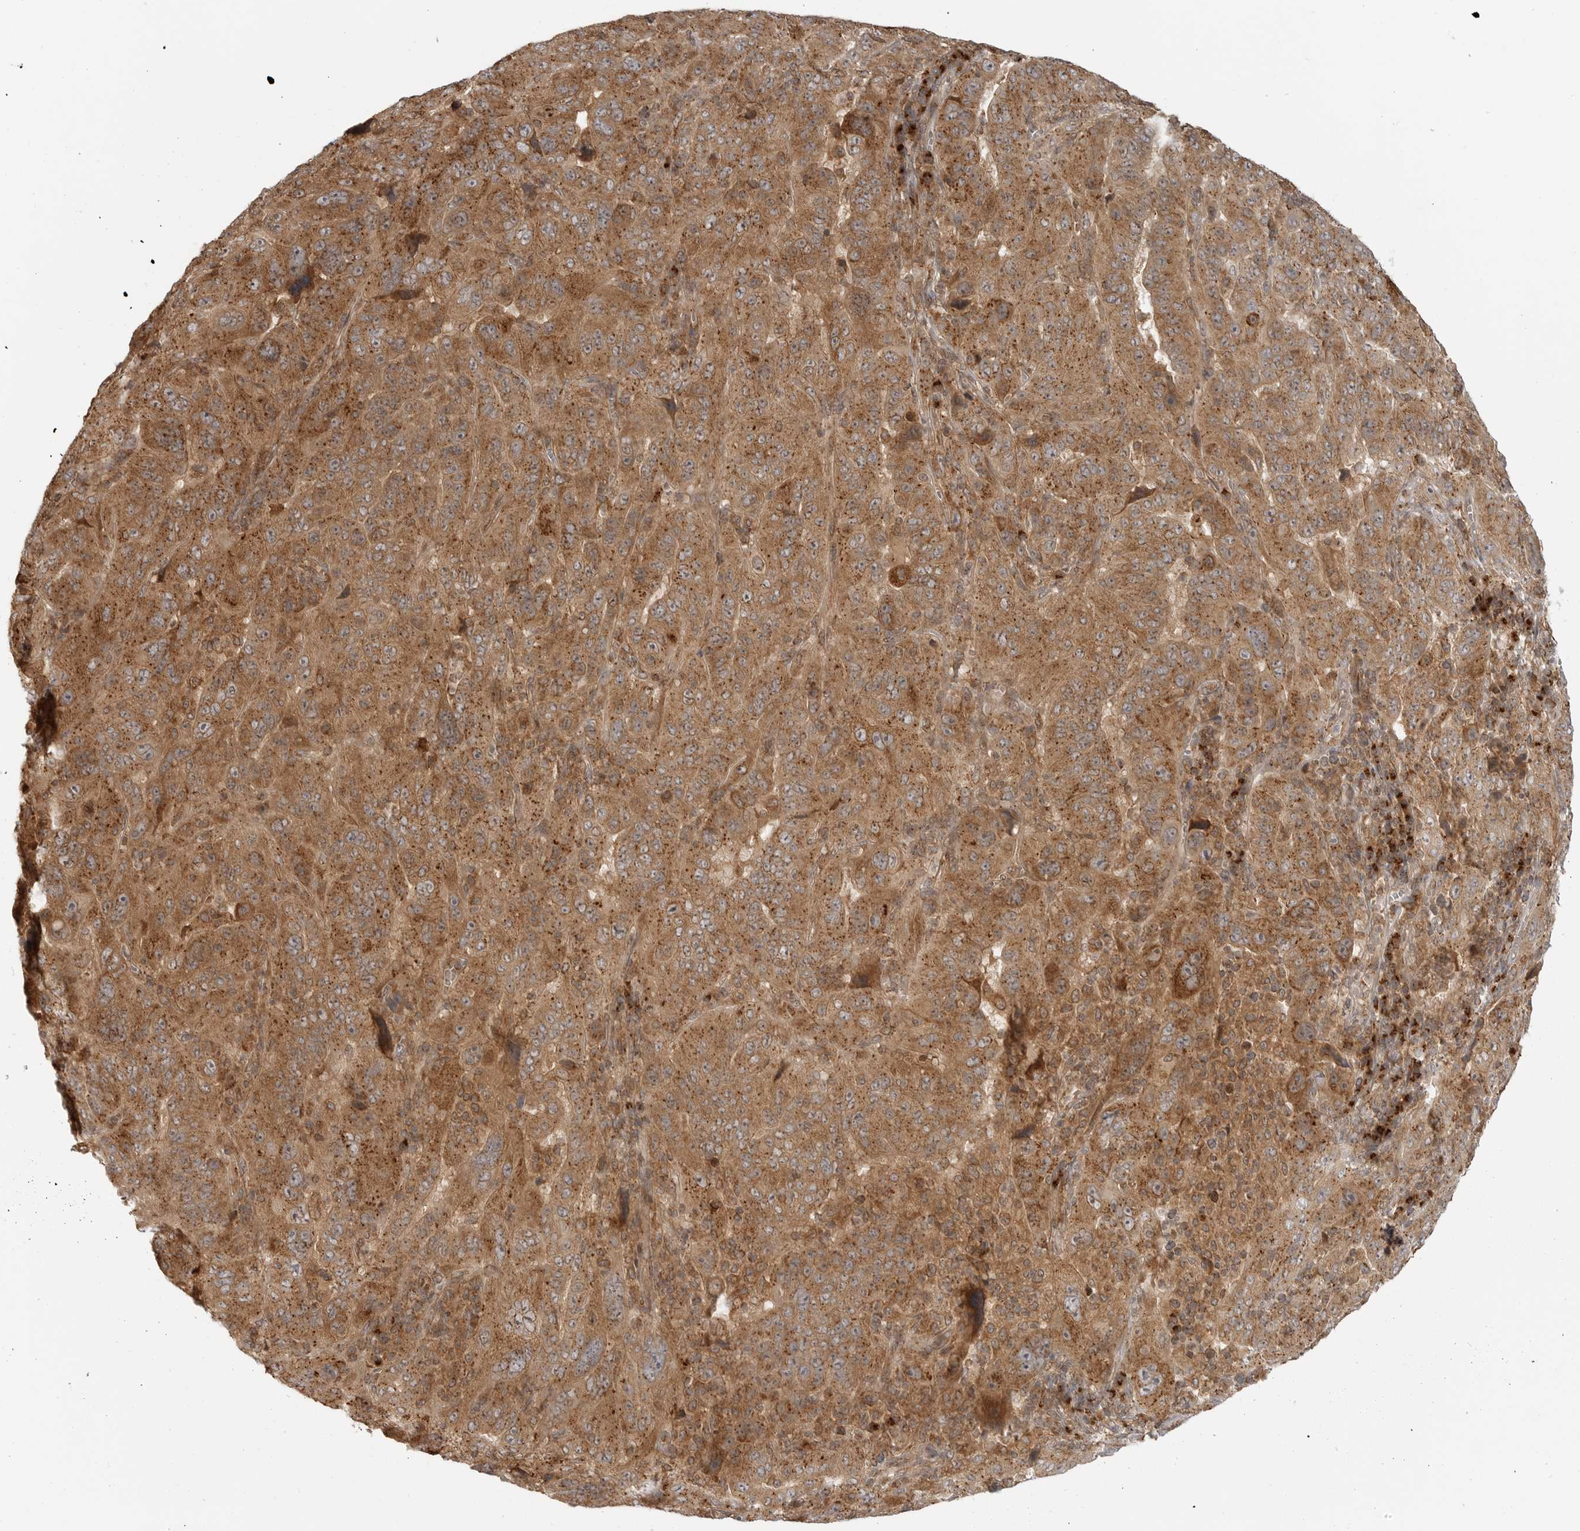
{"staining": {"intensity": "moderate", "quantity": ">75%", "location": "cytoplasmic/membranous"}, "tissue": "pancreatic cancer", "cell_type": "Tumor cells", "image_type": "cancer", "snomed": [{"axis": "morphology", "description": "Adenocarcinoma, NOS"}, {"axis": "topography", "description": "Pancreas"}], "caption": "The photomicrograph demonstrates staining of adenocarcinoma (pancreatic), revealing moderate cytoplasmic/membranous protein expression (brown color) within tumor cells.", "gene": "COPA", "patient": {"sex": "male", "age": 63}}